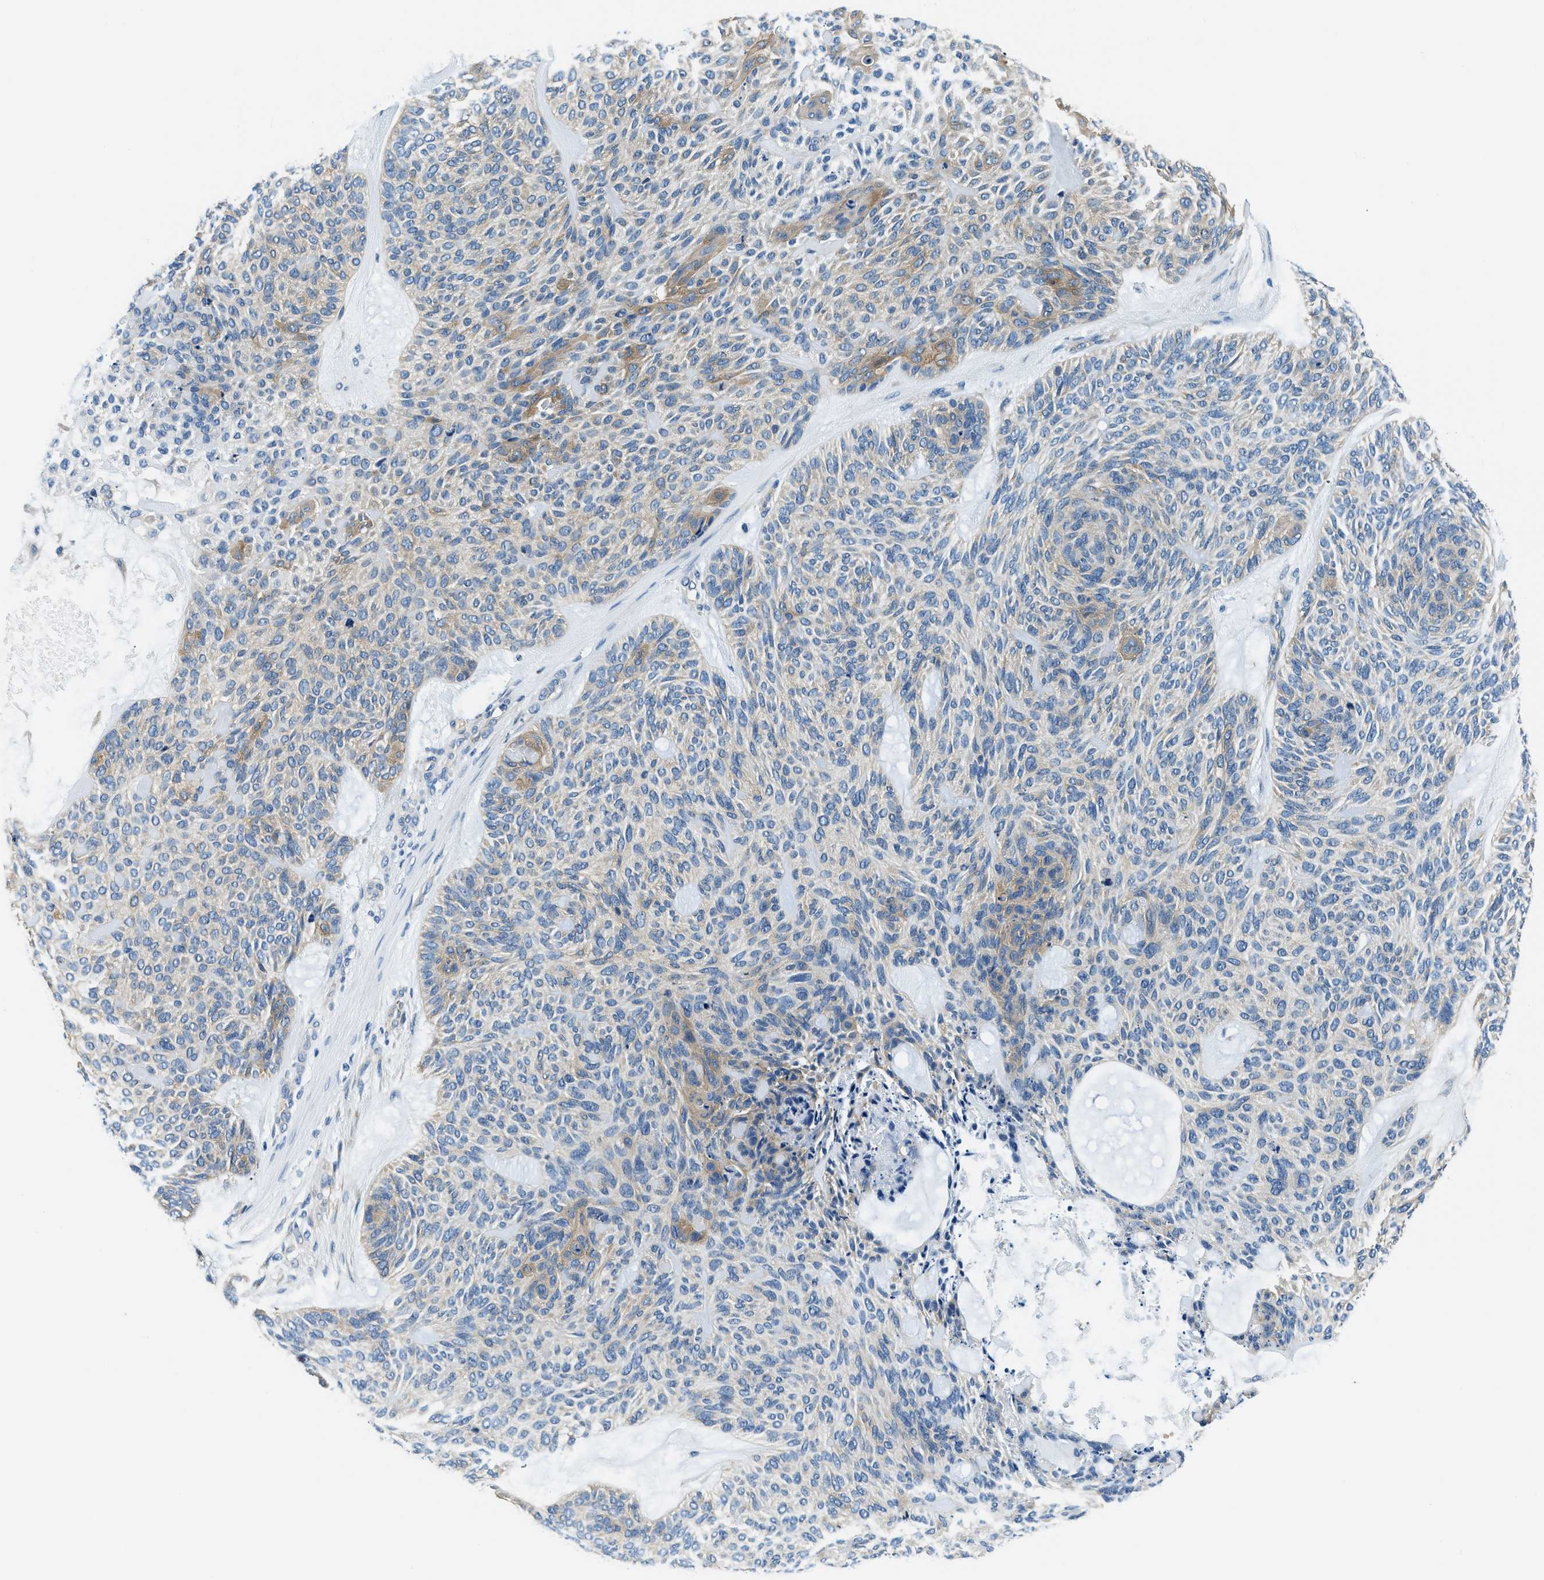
{"staining": {"intensity": "moderate", "quantity": "<25%", "location": "cytoplasmic/membranous"}, "tissue": "skin cancer", "cell_type": "Tumor cells", "image_type": "cancer", "snomed": [{"axis": "morphology", "description": "Basal cell carcinoma"}, {"axis": "morphology", "description": "Adnexal tumor, benign"}, {"axis": "topography", "description": "Skin"}], "caption": "High-power microscopy captured an IHC histopathology image of skin cancer (basal cell carcinoma), revealing moderate cytoplasmic/membranous expression in about <25% of tumor cells. (DAB (3,3'-diaminobenzidine) = brown stain, brightfield microscopy at high magnification).", "gene": "TWF1", "patient": {"sex": "female", "age": 42}}